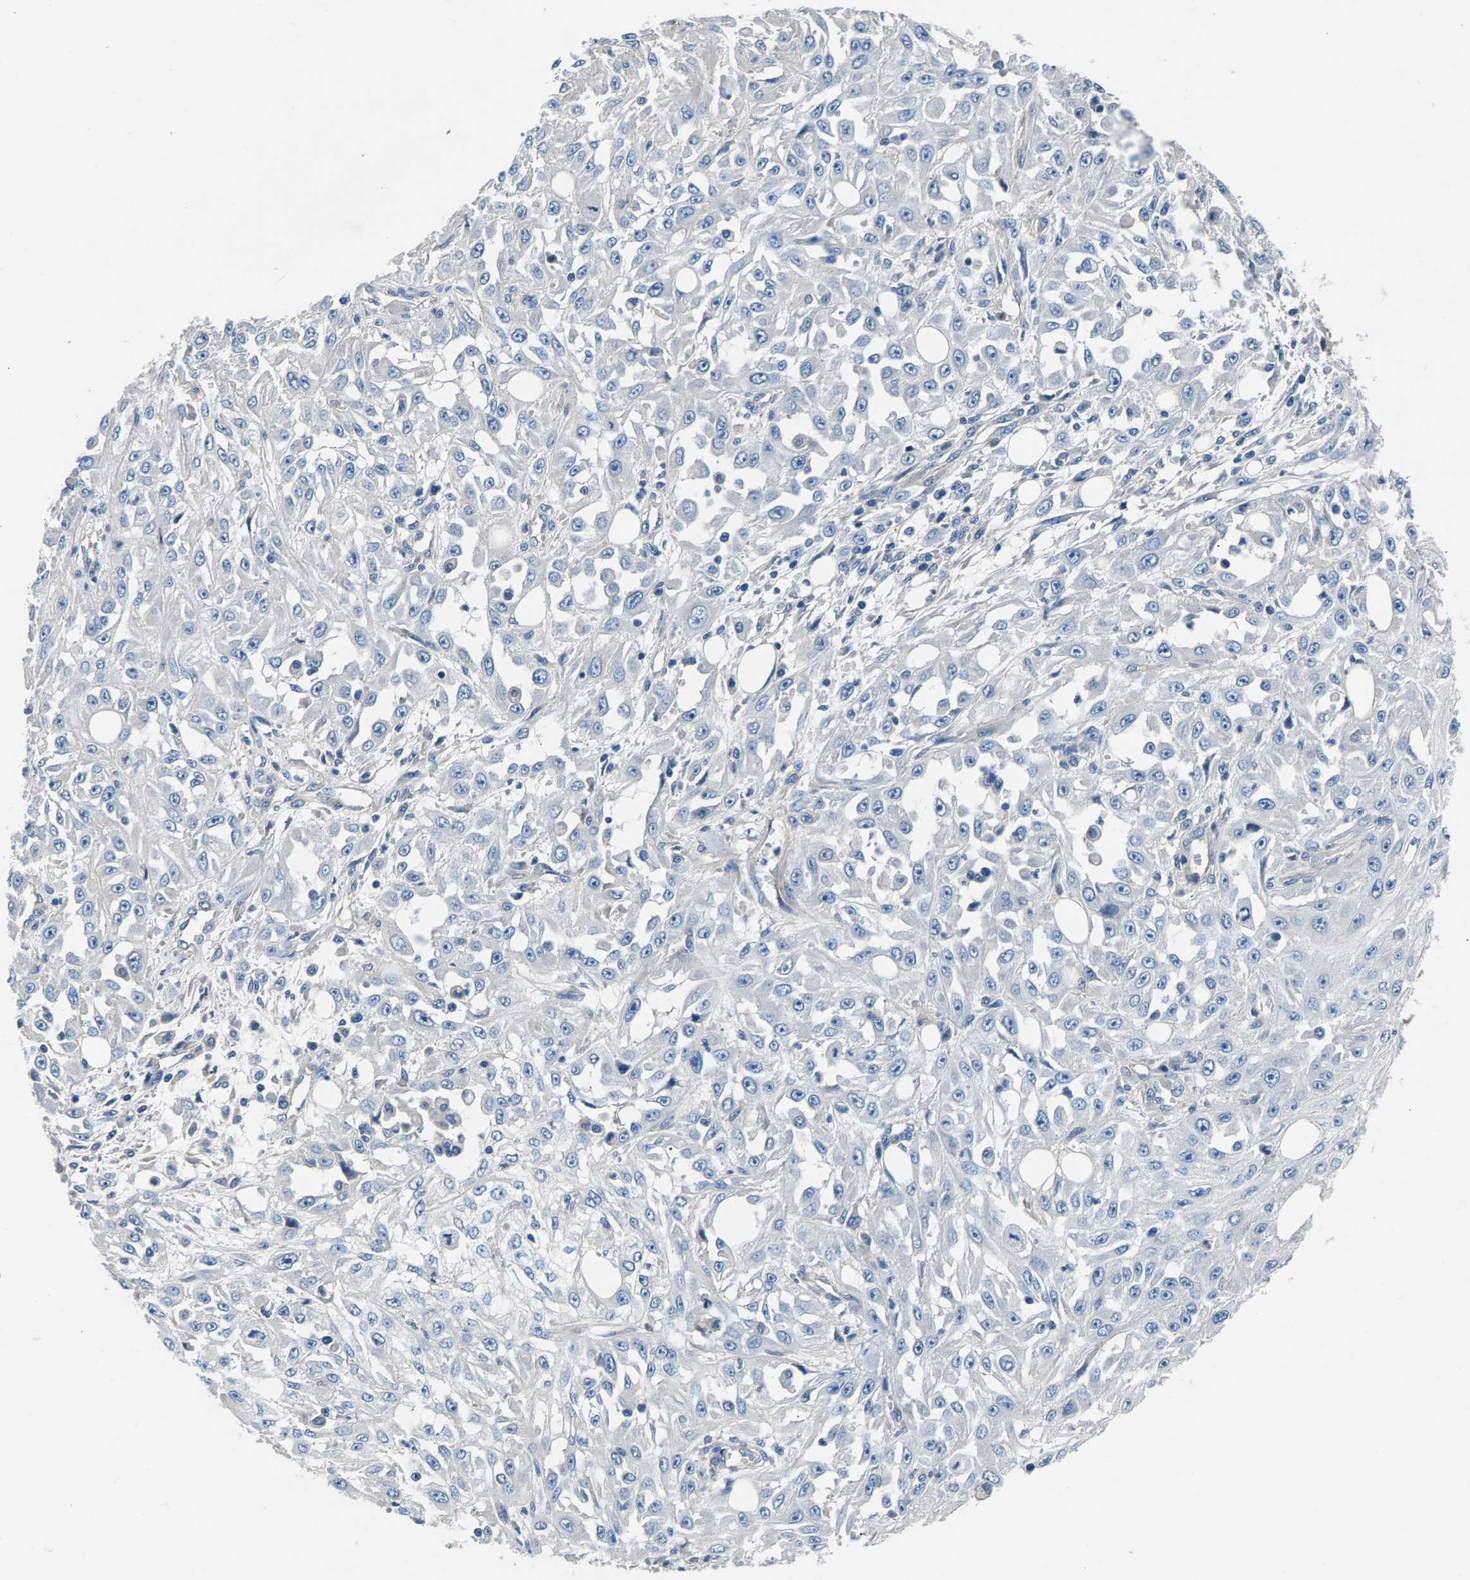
{"staining": {"intensity": "negative", "quantity": "none", "location": "none"}, "tissue": "skin cancer", "cell_type": "Tumor cells", "image_type": "cancer", "snomed": [{"axis": "morphology", "description": "Squamous cell carcinoma, NOS"}, {"axis": "morphology", "description": "Squamous cell carcinoma, metastatic, NOS"}, {"axis": "topography", "description": "Skin"}, {"axis": "topography", "description": "Lymph node"}], "caption": "Immunohistochemistry (IHC) micrograph of skin metastatic squamous cell carcinoma stained for a protein (brown), which displays no expression in tumor cells.", "gene": "CDRT4", "patient": {"sex": "male", "age": 75}}